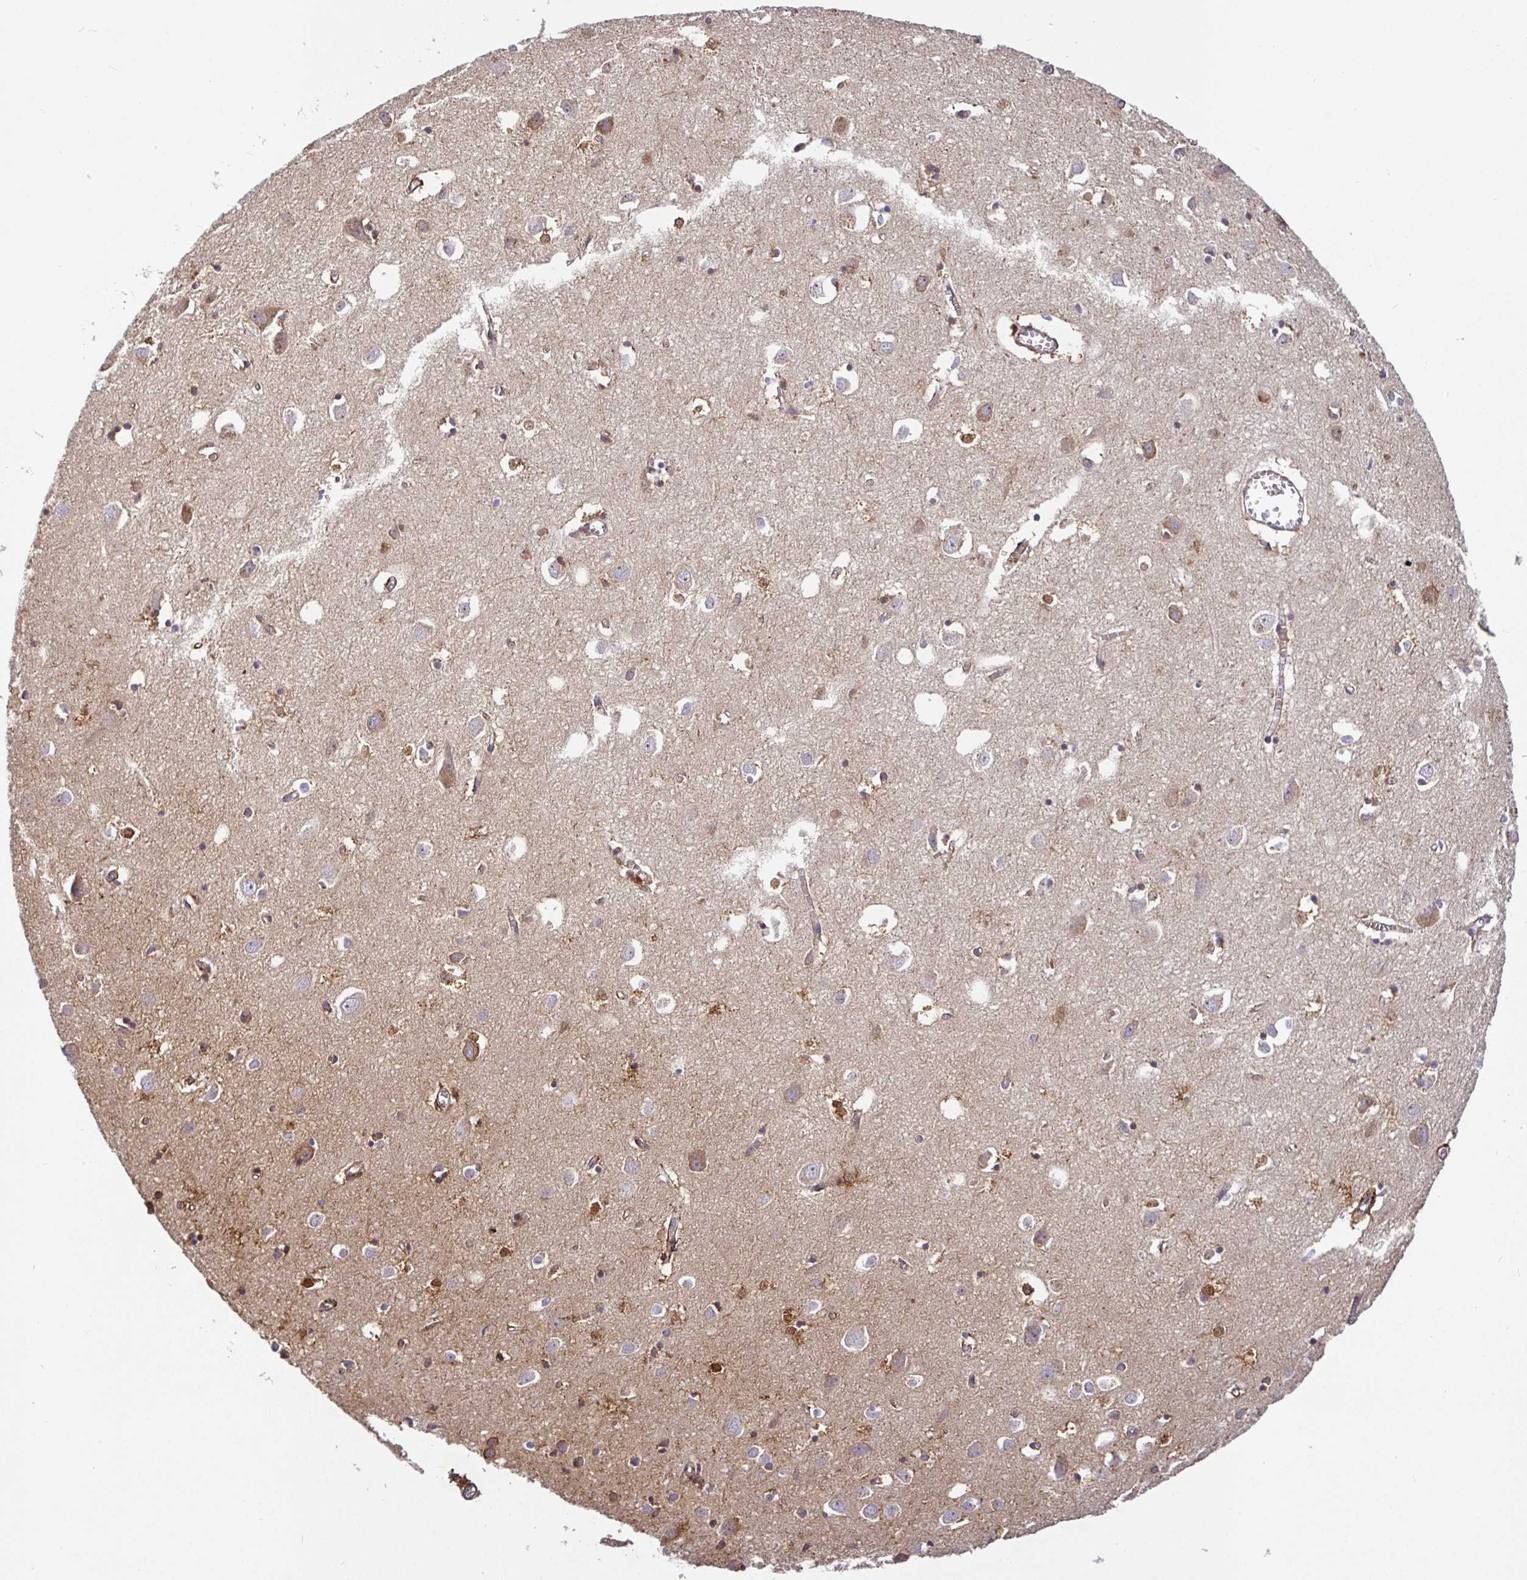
{"staining": {"intensity": "moderate", "quantity": ">75%", "location": "cytoplasmic/membranous"}, "tissue": "cerebral cortex", "cell_type": "Endothelial cells", "image_type": "normal", "snomed": [{"axis": "morphology", "description": "Normal tissue, NOS"}, {"axis": "topography", "description": "Cerebral cortex"}], "caption": "Protein expression analysis of unremarkable human cerebral cortex reveals moderate cytoplasmic/membranous positivity in about >75% of endothelial cells.", "gene": "SNX8", "patient": {"sex": "male", "age": 70}}